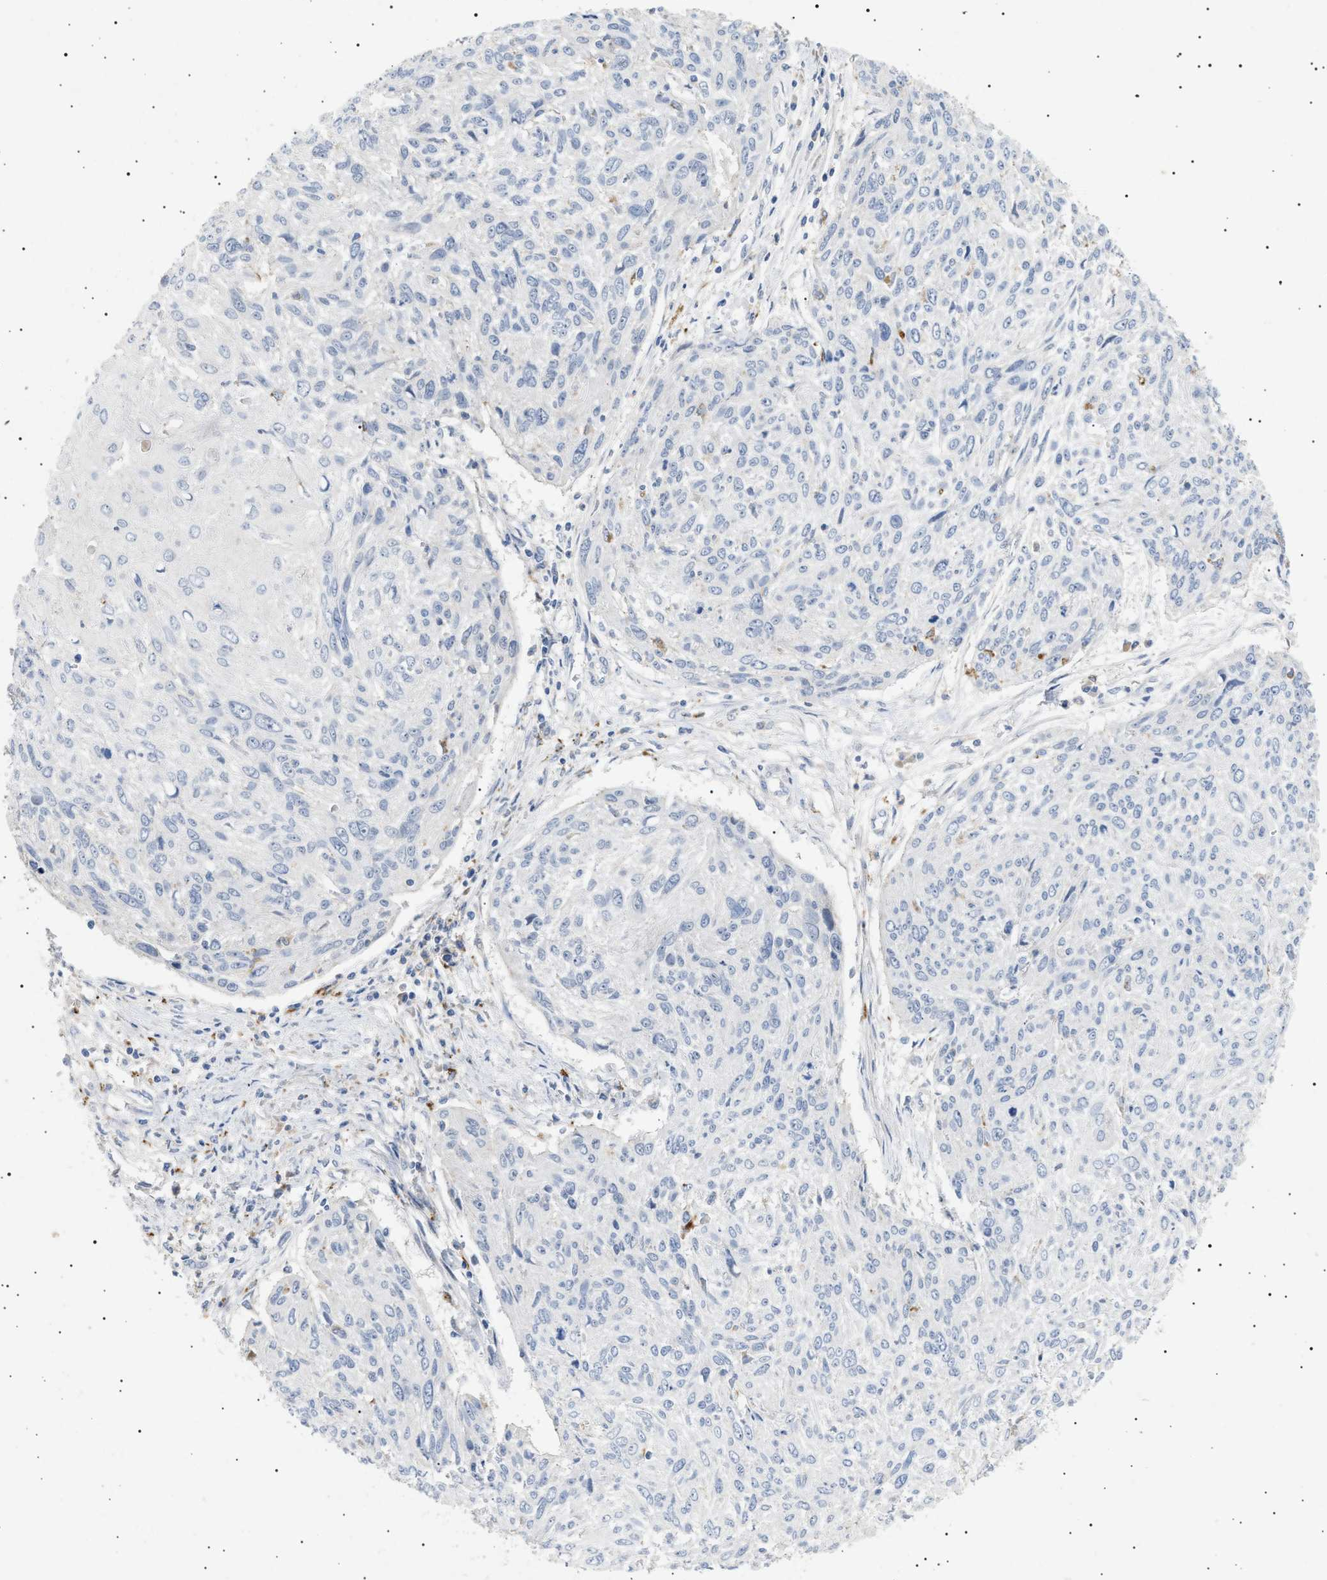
{"staining": {"intensity": "negative", "quantity": "none", "location": "none"}, "tissue": "cervical cancer", "cell_type": "Tumor cells", "image_type": "cancer", "snomed": [{"axis": "morphology", "description": "Squamous cell carcinoma, NOS"}, {"axis": "topography", "description": "Cervix"}], "caption": "IHC histopathology image of cervical squamous cell carcinoma stained for a protein (brown), which reveals no staining in tumor cells. (DAB (3,3'-diaminobenzidine) immunohistochemistry (IHC) visualized using brightfield microscopy, high magnification).", "gene": "SIRT5", "patient": {"sex": "female", "age": 51}}